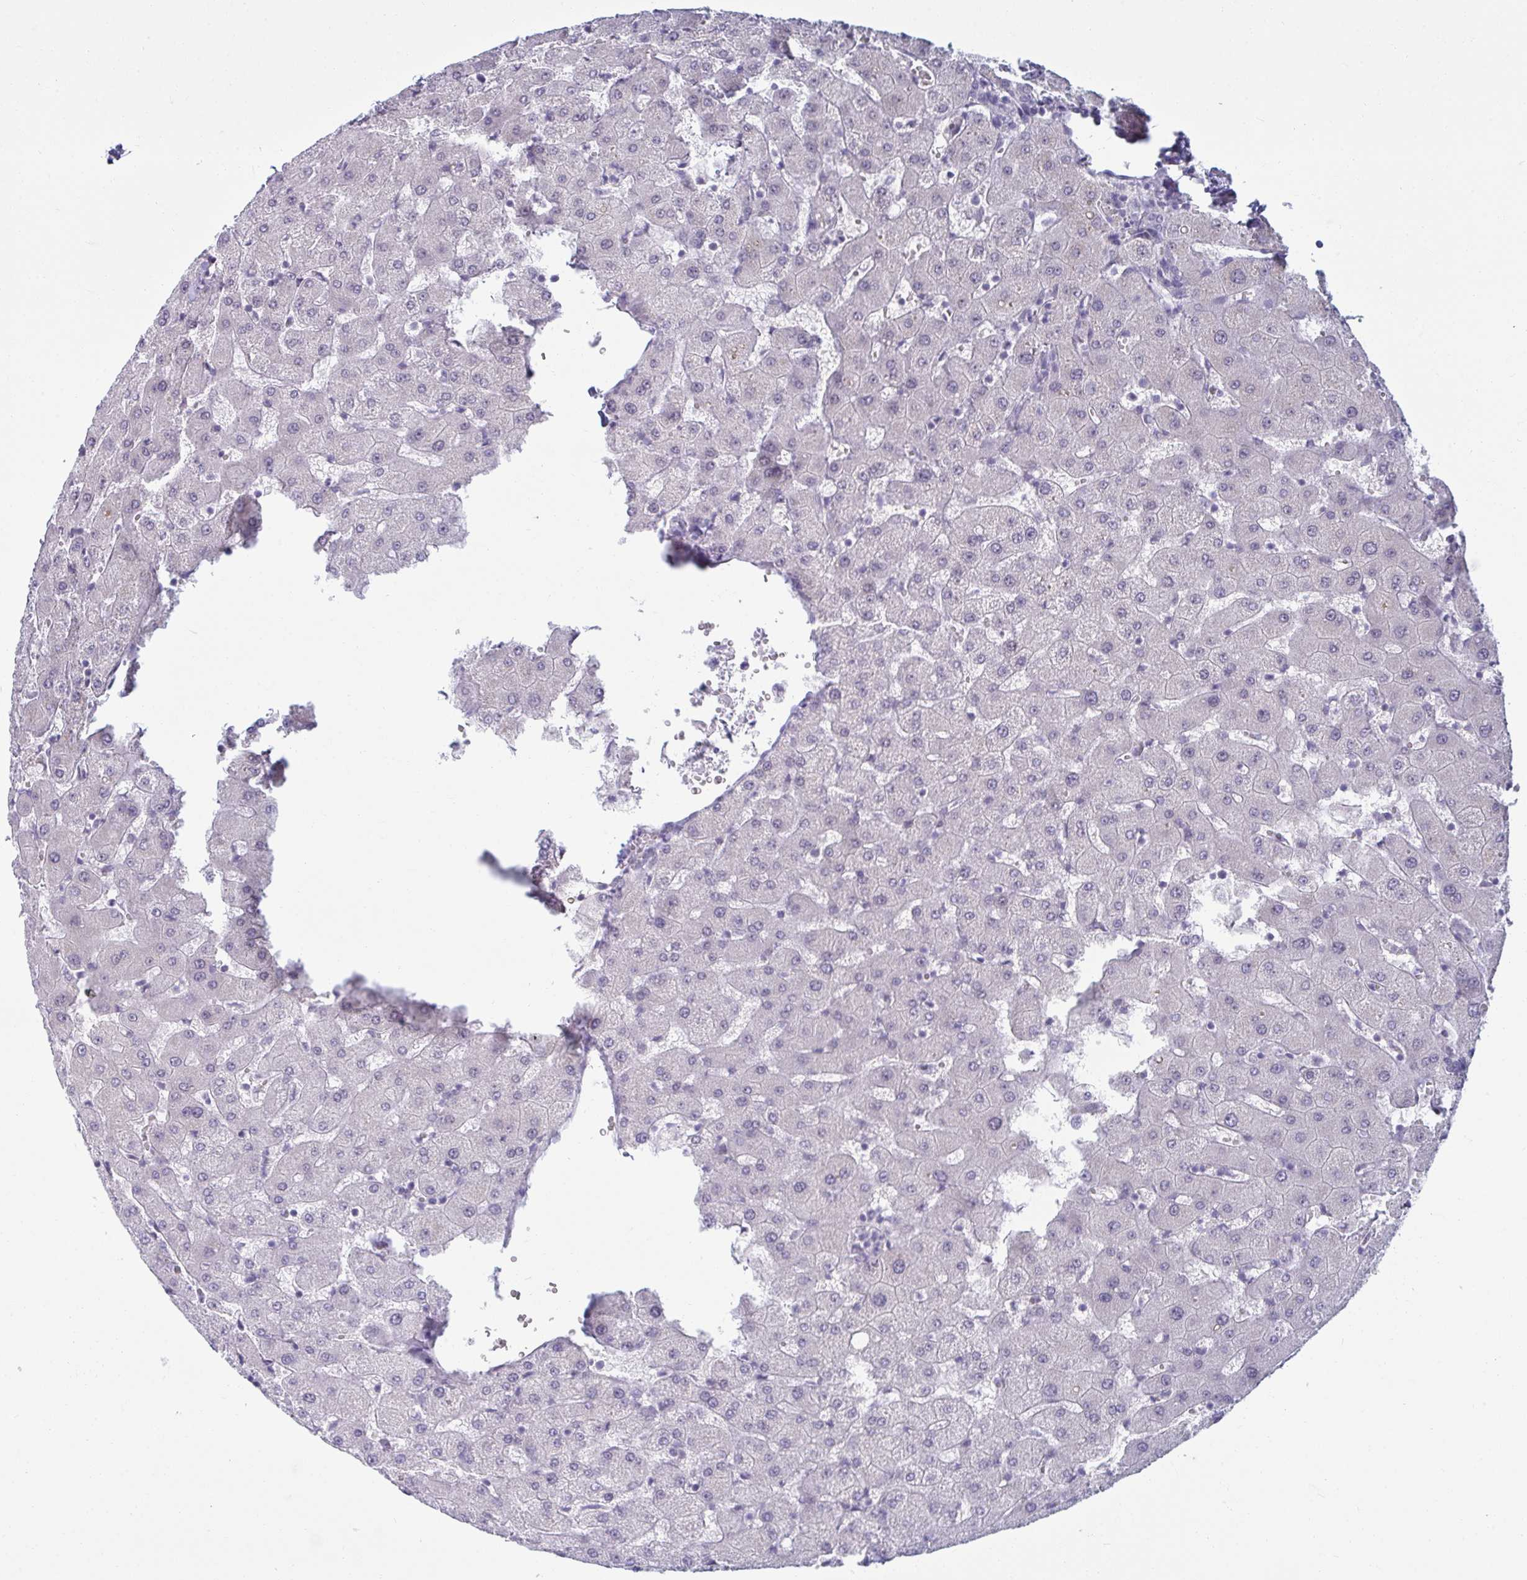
{"staining": {"intensity": "negative", "quantity": "none", "location": "none"}, "tissue": "liver", "cell_type": "Cholangiocytes", "image_type": "normal", "snomed": [{"axis": "morphology", "description": "Normal tissue, NOS"}, {"axis": "topography", "description": "Liver"}], "caption": "DAB immunohistochemical staining of normal liver shows no significant expression in cholangiocytes. The staining is performed using DAB brown chromogen with nuclei counter-stained in using hematoxylin.", "gene": "RNASEH1", "patient": {"sex": "female", "age": 63}}